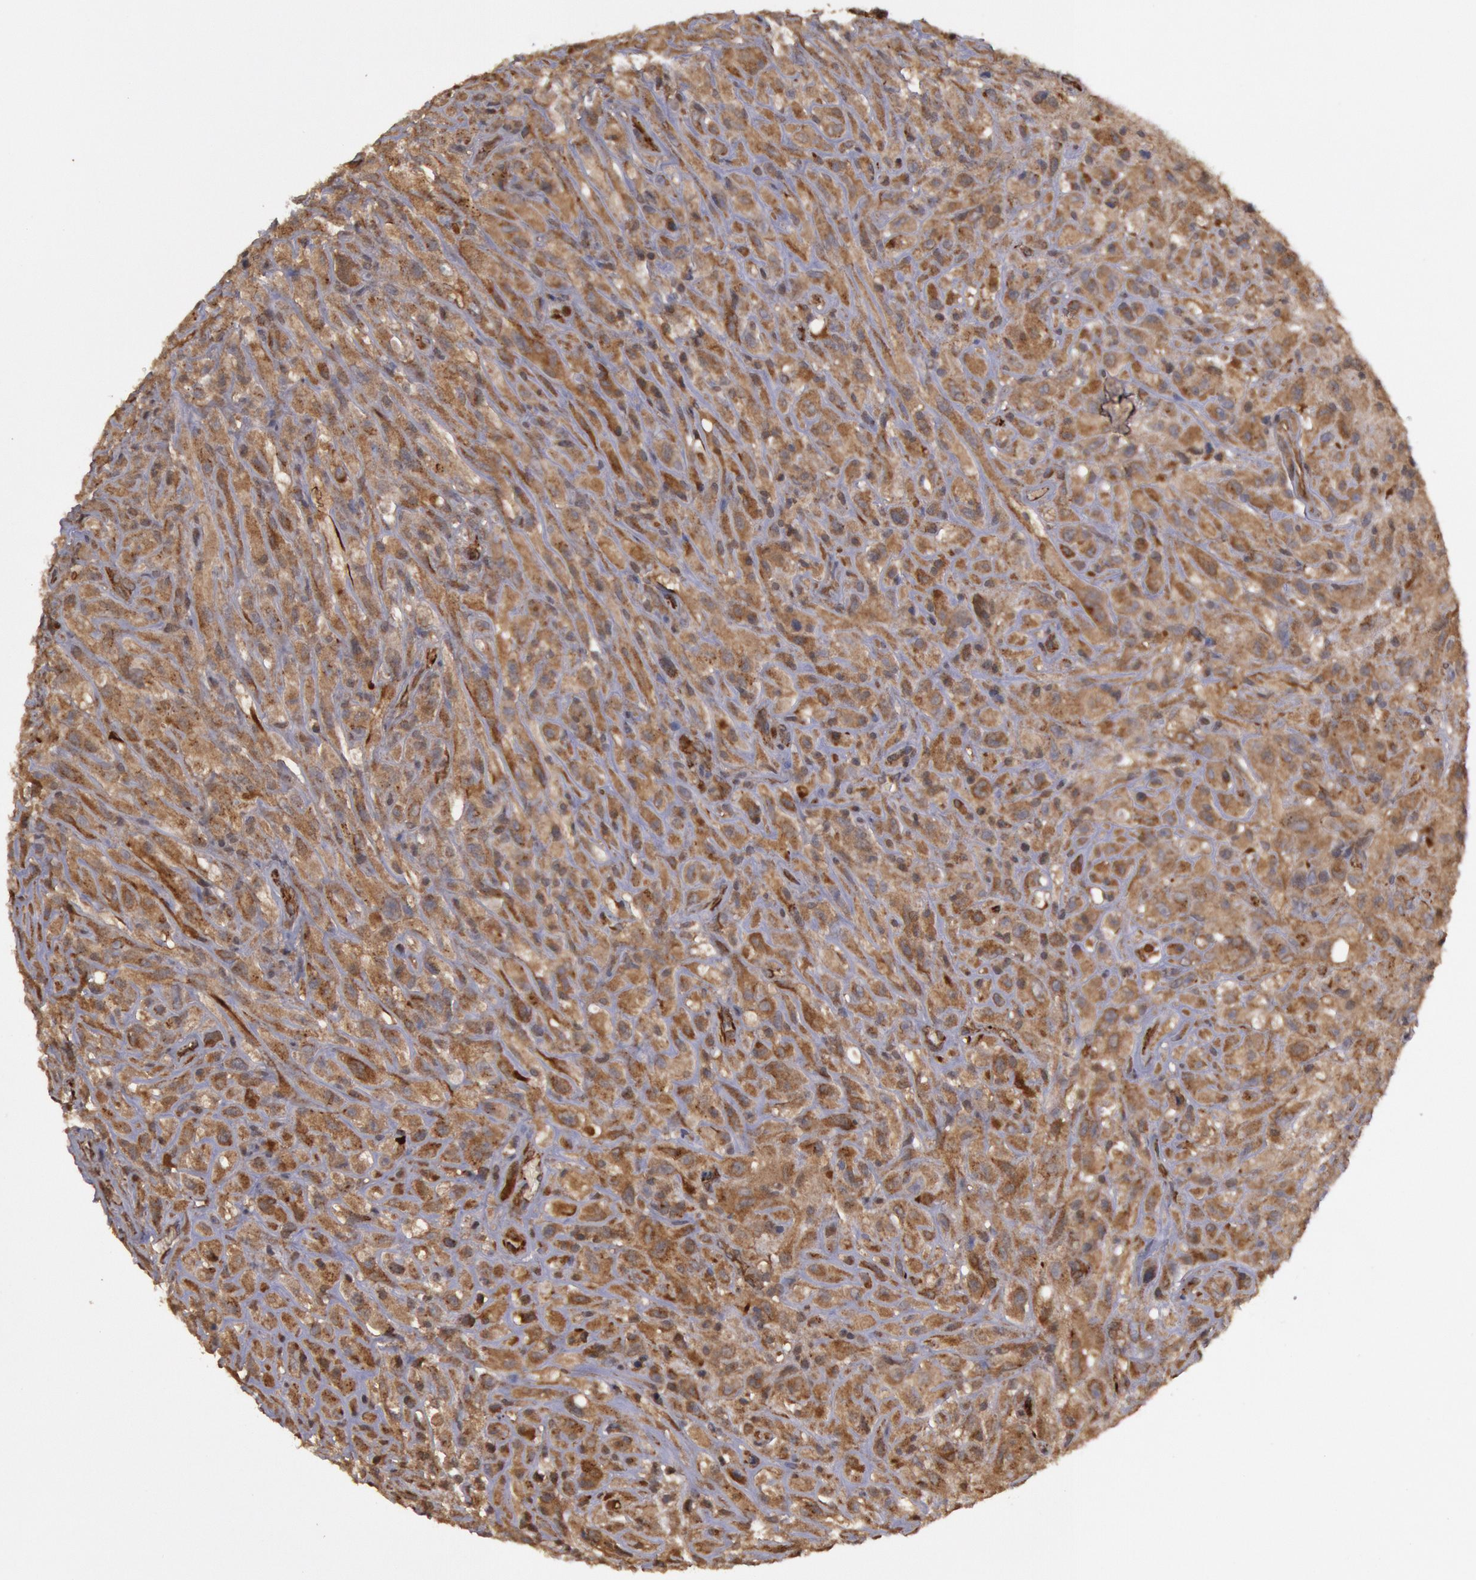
{"staining": {"intensity": "moderate", "quantity": "25%-75%", "location": "cytoplasmic/membranous"}, "tissue": "glioma", "cell_type": "Tumor cells", "image_type": "cancer", "snomed": [{"axis": "morphology", "description": "Glioma, malignant, High grade"}, {"axis": "topography", "description": "Brain"}], "caption": "Immunohistochemical staining of high-grade glioma (malignant) displays moderate cytoplasmic/membranous protein positivity in approximately 25%-75% of tumor cells.", "gene": "USP14", "patient": {"sex": "male", "age": 48}}